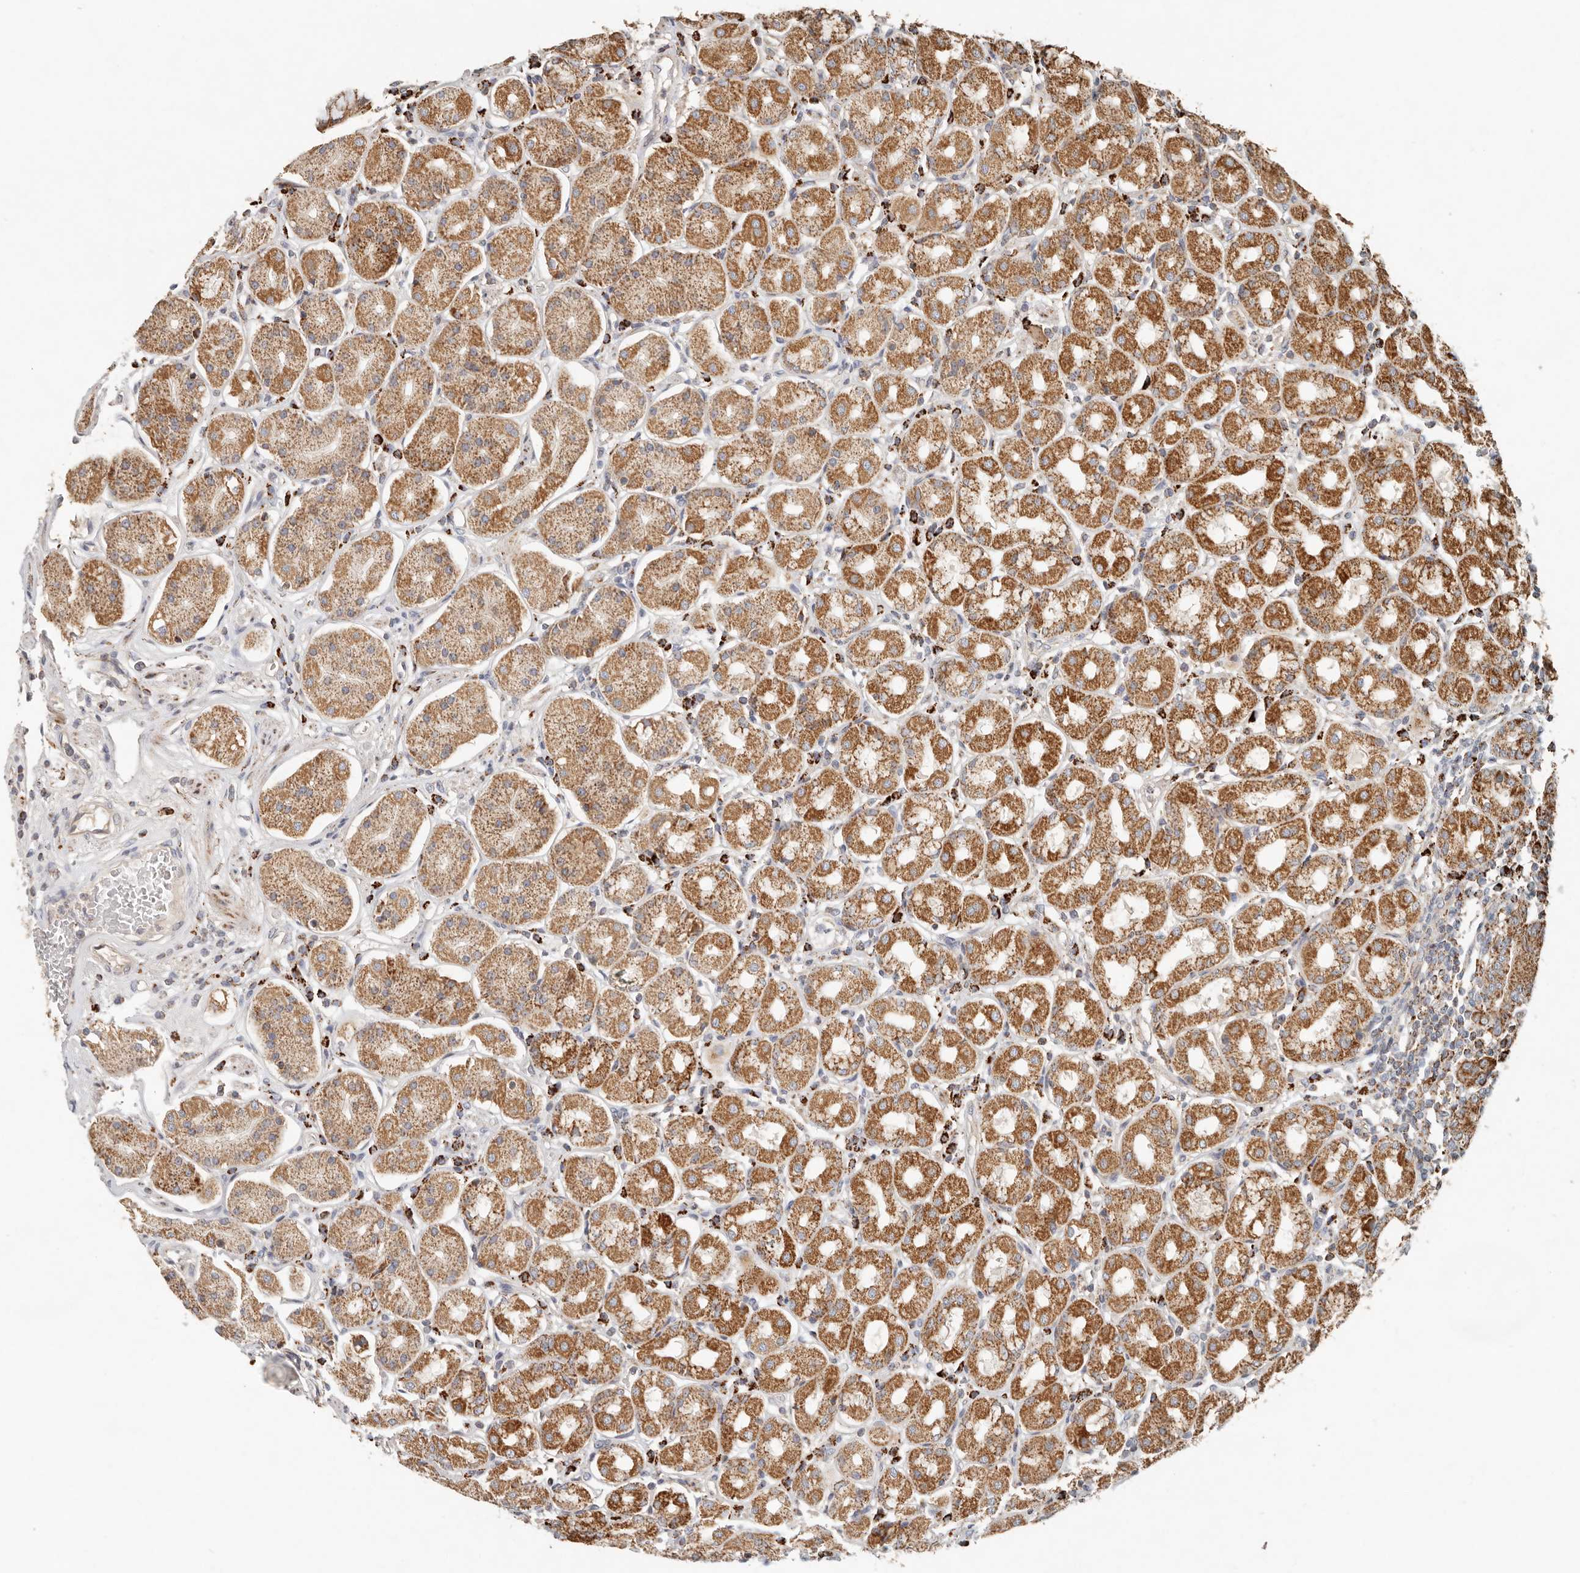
{"staining": {"intensity": "strong", "quantity": ">75%", "location": "cytoplasmic/membranous"}, "tissue": "stomach", "cell_type": "Glandular cells", "image_type": "normal", "snomed": [{"axis": "morphology", "description": "Normal tissue, NOS"}, {"axis": "topography", "description": "Stomach"}, {"axis": "topography", "description": "Stomach, lower"}], "caption": "An image of stomach stained for a protein demonstrates strong cytoplasmic/membranous brown staining in glandular cells.", "gene": "ARHGEF10L", "patient": {"sex": "female", "age": 56}}